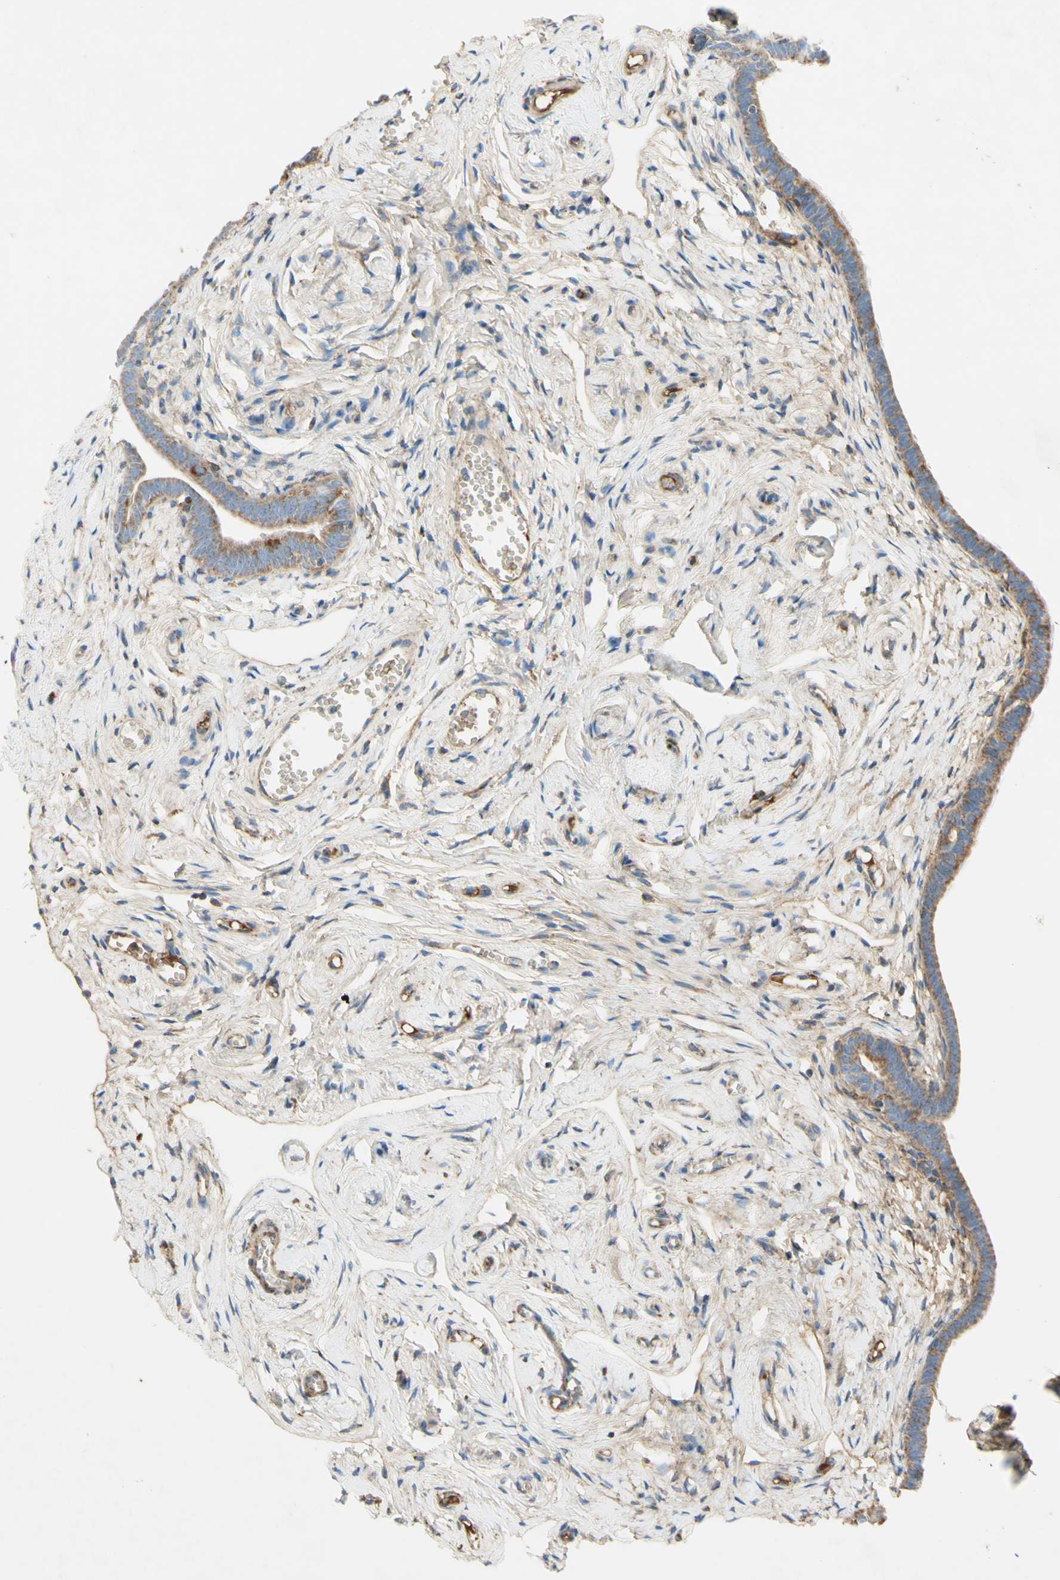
{"staining": {"intensity": "moderate", "quantity": ">75%", "location": "cytoplasmic/membranous"}, "tissue": "fallopian tube", "cell_type": "Glandular cells", "image_type": "normal", "snomed": [{"axis": "morphology", "description": "Normal tissue, NOS"}, {"axis": "topography", "description": "Fallopian tube"}], "caption": "Moderate cytoplasmic/membranous positivity is seen in approximately >75% of glandular cells in benign fallopian tube. The staining was performed using DAB to visualize the protein expression in brown, while the nuclei were stained in blue with hematoxylin (Magnification: 20x).", "gene": "SDHB", "patient": {"sex": "female", "age": 71}}